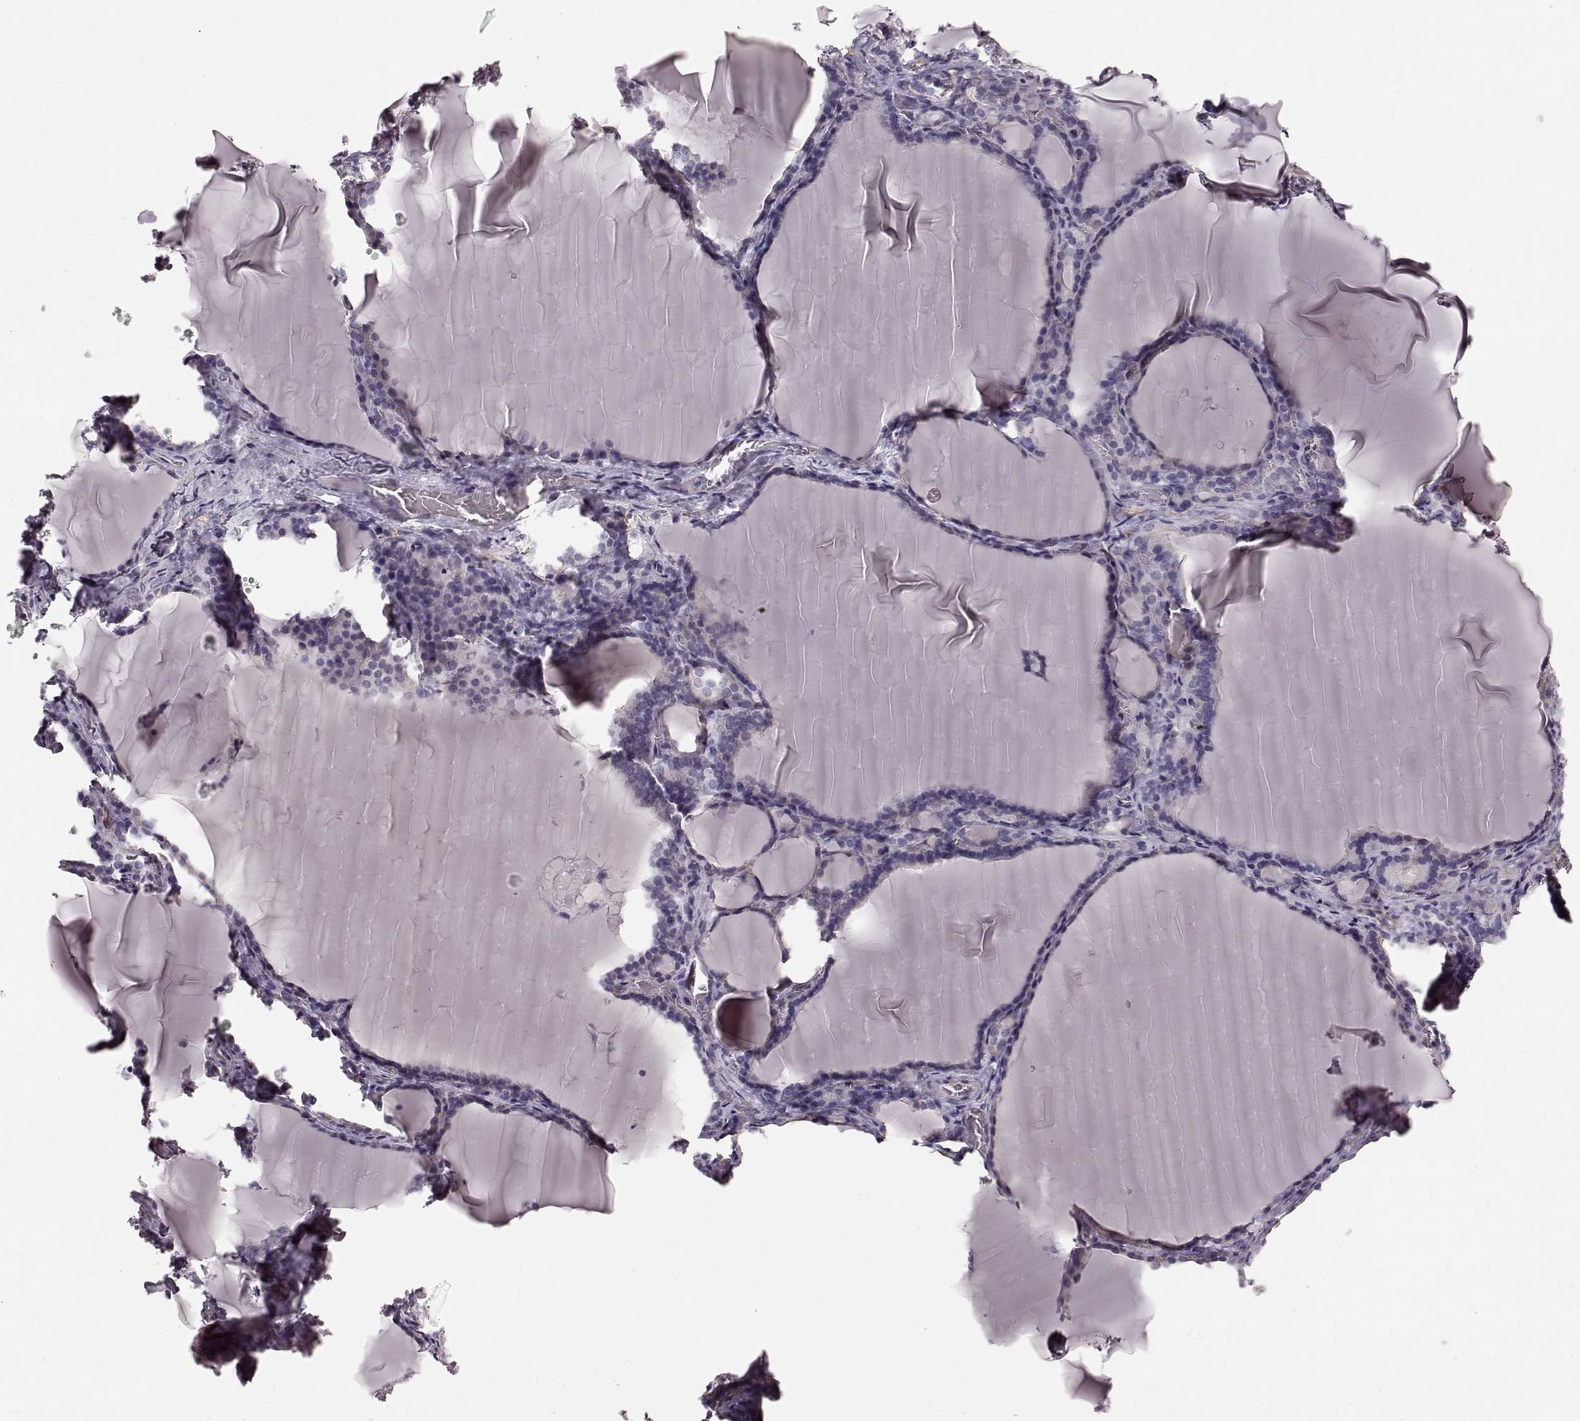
{"staining": {"intensity": "negative", "quantity": "none", "location": "none"}, "tissue": "thyroid gland", "cell_type": "Glandular cells", "image_type": "normal", "snomed": [{"axis": "morphology", "description": "Normal tissue, NOS"}, {"axis": "morphology", "description": "Hyperplasia, NOS"}, {"axis": "topography", "description": "Thyroid gland"}], "caption": "DAB immunohistochemical staining of normal human thyroid gland exhibits no significant expression in glandular cells.", "gene": "EIF4E1B", "patient": {"sex": "female", "age": 27}}